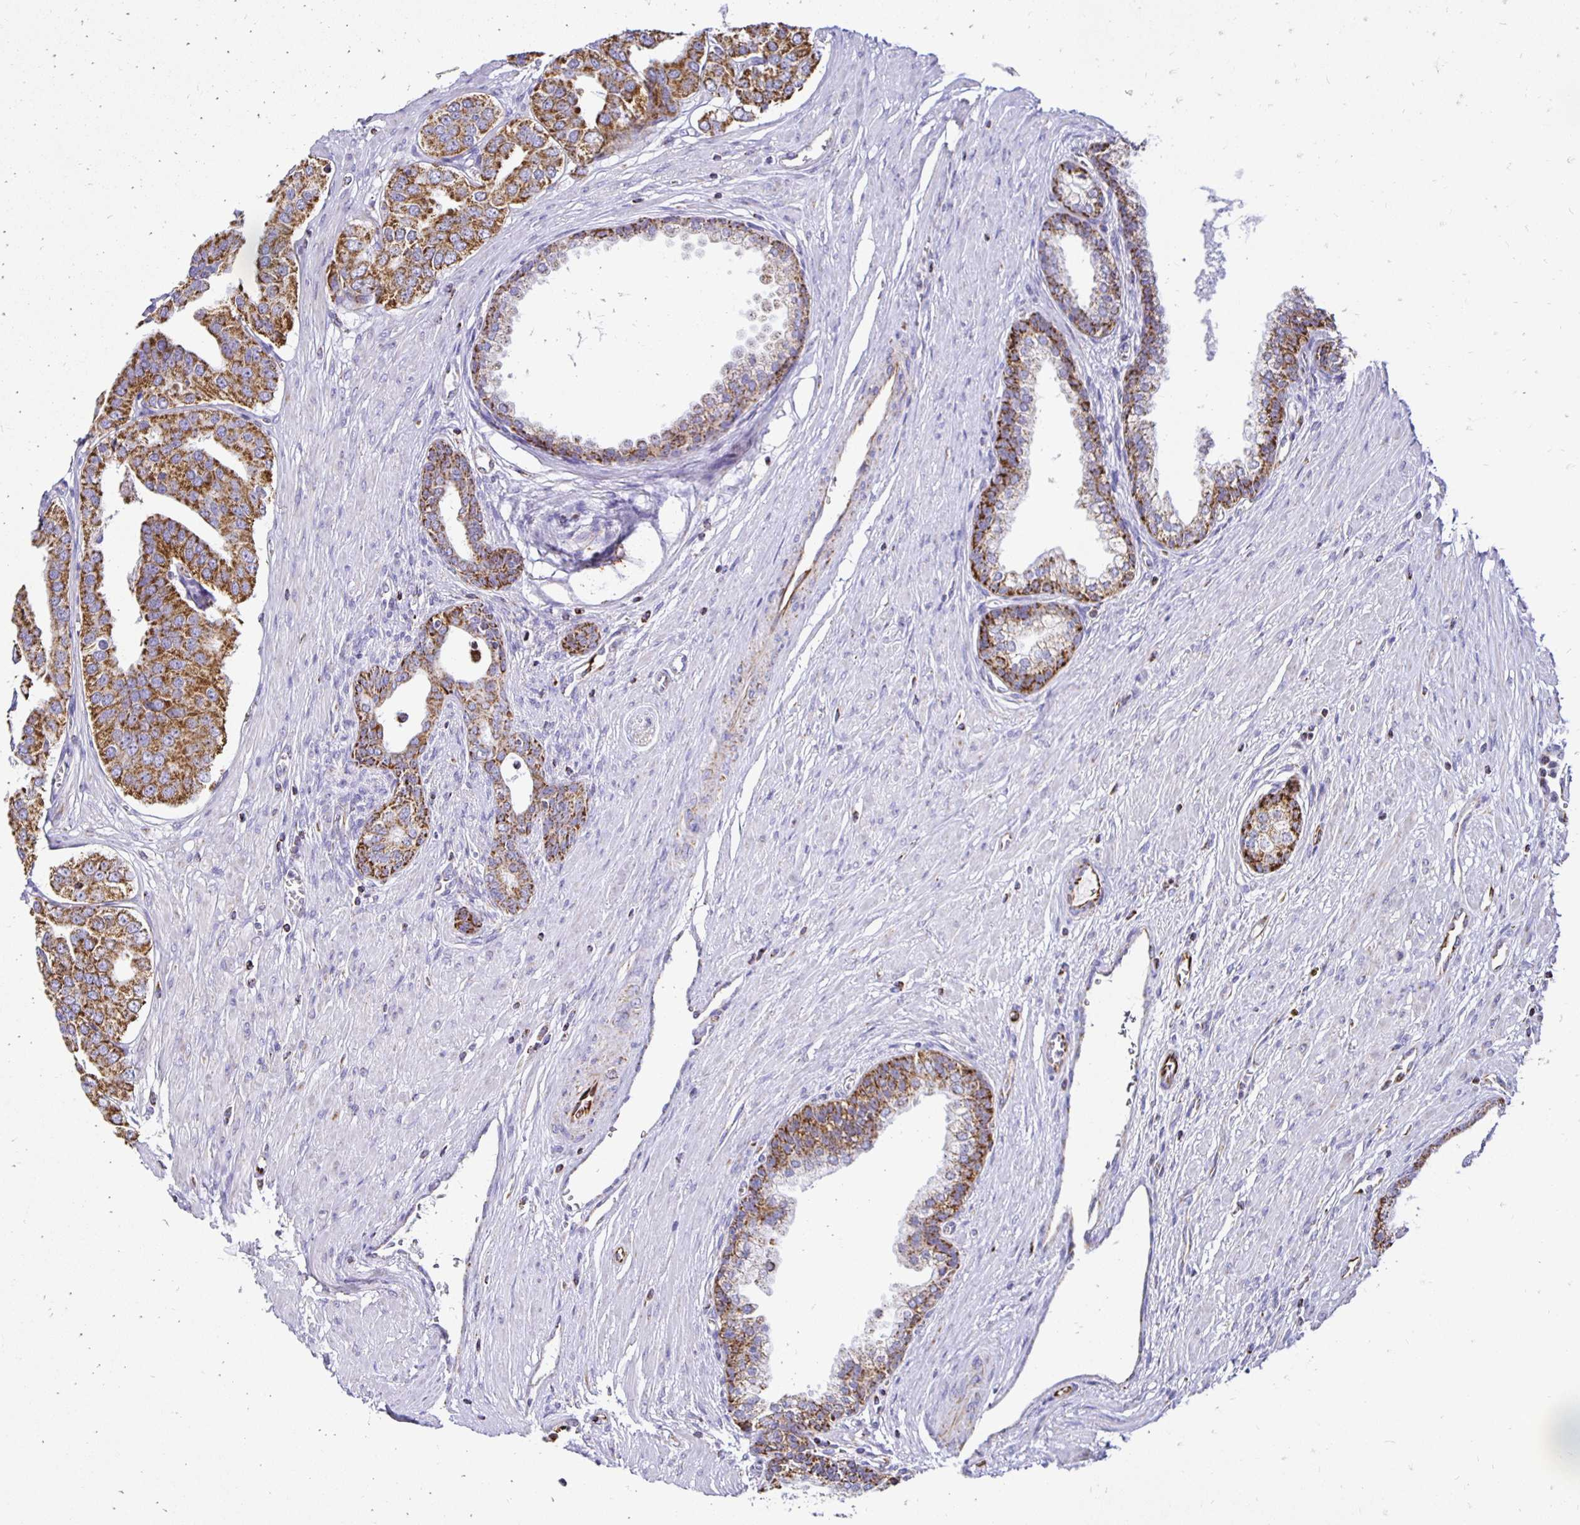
{"staining": {"intensity": "strong", "quantity": ">75%", "location": "cytoplasmic/membranous"}, "tissue": "prostate cancer", "cell_type": "Tumor cells", "image_type": "cancer", "snomed": [{"axis": "morphology", "description": "Adenocarcinoma, High grade"}, {"axis": "topography", "description": "Prostate"}], "caption": "Brown immunohistochemical staining in human prostate cancer displays strong cytoplasmic/membranous expression in approximately >75% of tumor cells.", "gene": "PLAAT2", "patient": {"sex": "male", "age": 58}}